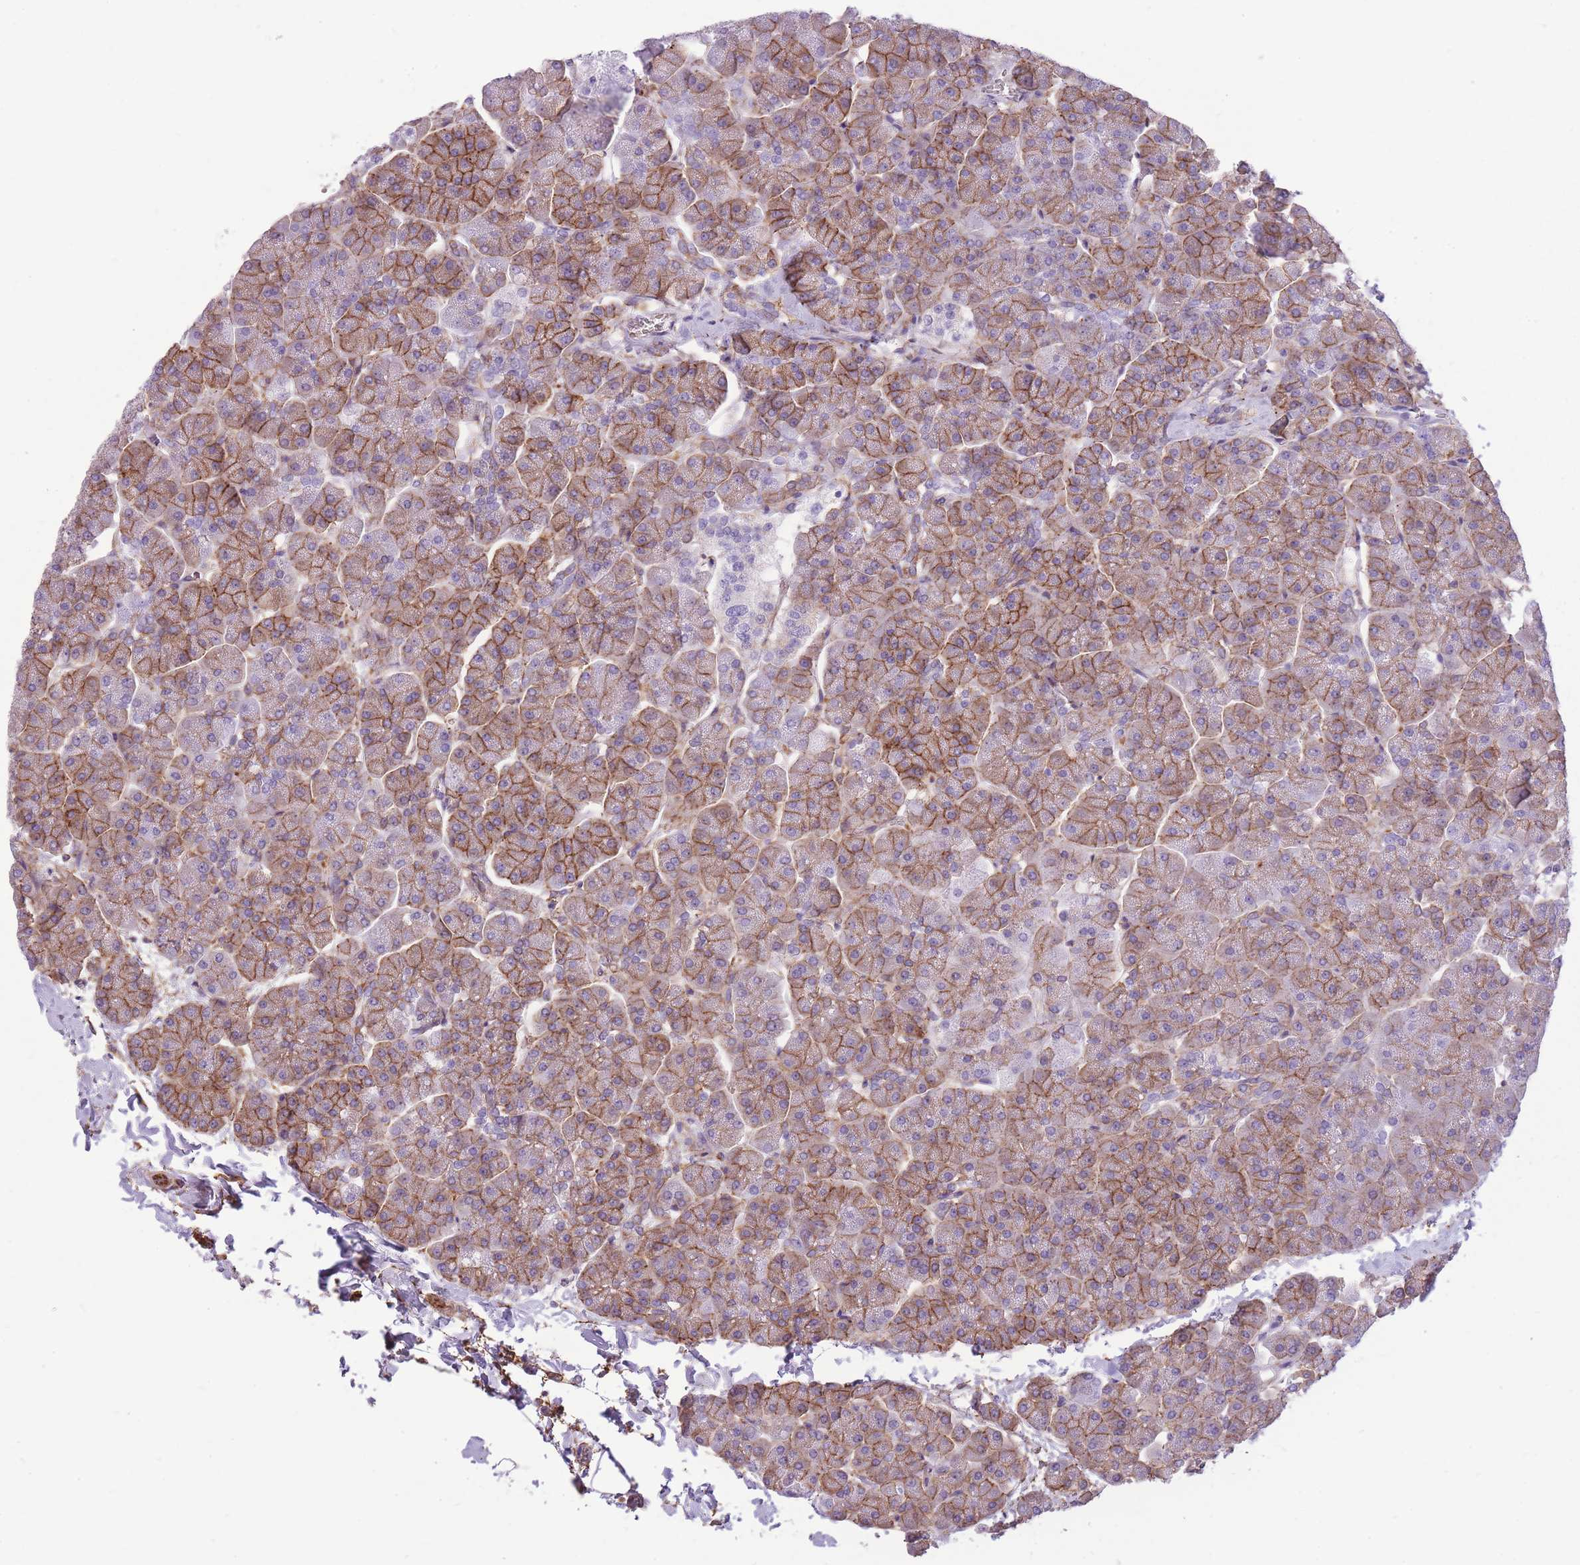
{"staining": {"intensity": "moderate", "quantity": ">75%", "location": "cytoplasmic/membranous"}, "tissue": "pancreas", "cell_type": "Exocrine glandular cells", "image_type": "normal", "snomed": [{"axis": "morphology", "description": "Normal tissue, NOS"}, {"axis": "topography", "description": "Pancreas"}, {"axis": "topography", "description": "Peripheral nerve tissue"}], "caption": "This image shows unremarkable pancreas stained with immunohistochemistry (IHC) to label a protein in brown. The cytoplasmic/membranous of exocrine glandular cells show moderate positivity for the protein. Nuclei are counter-stained blue.", "gene": "ADD1", "patient": {"sex": "male", "age": 54}}